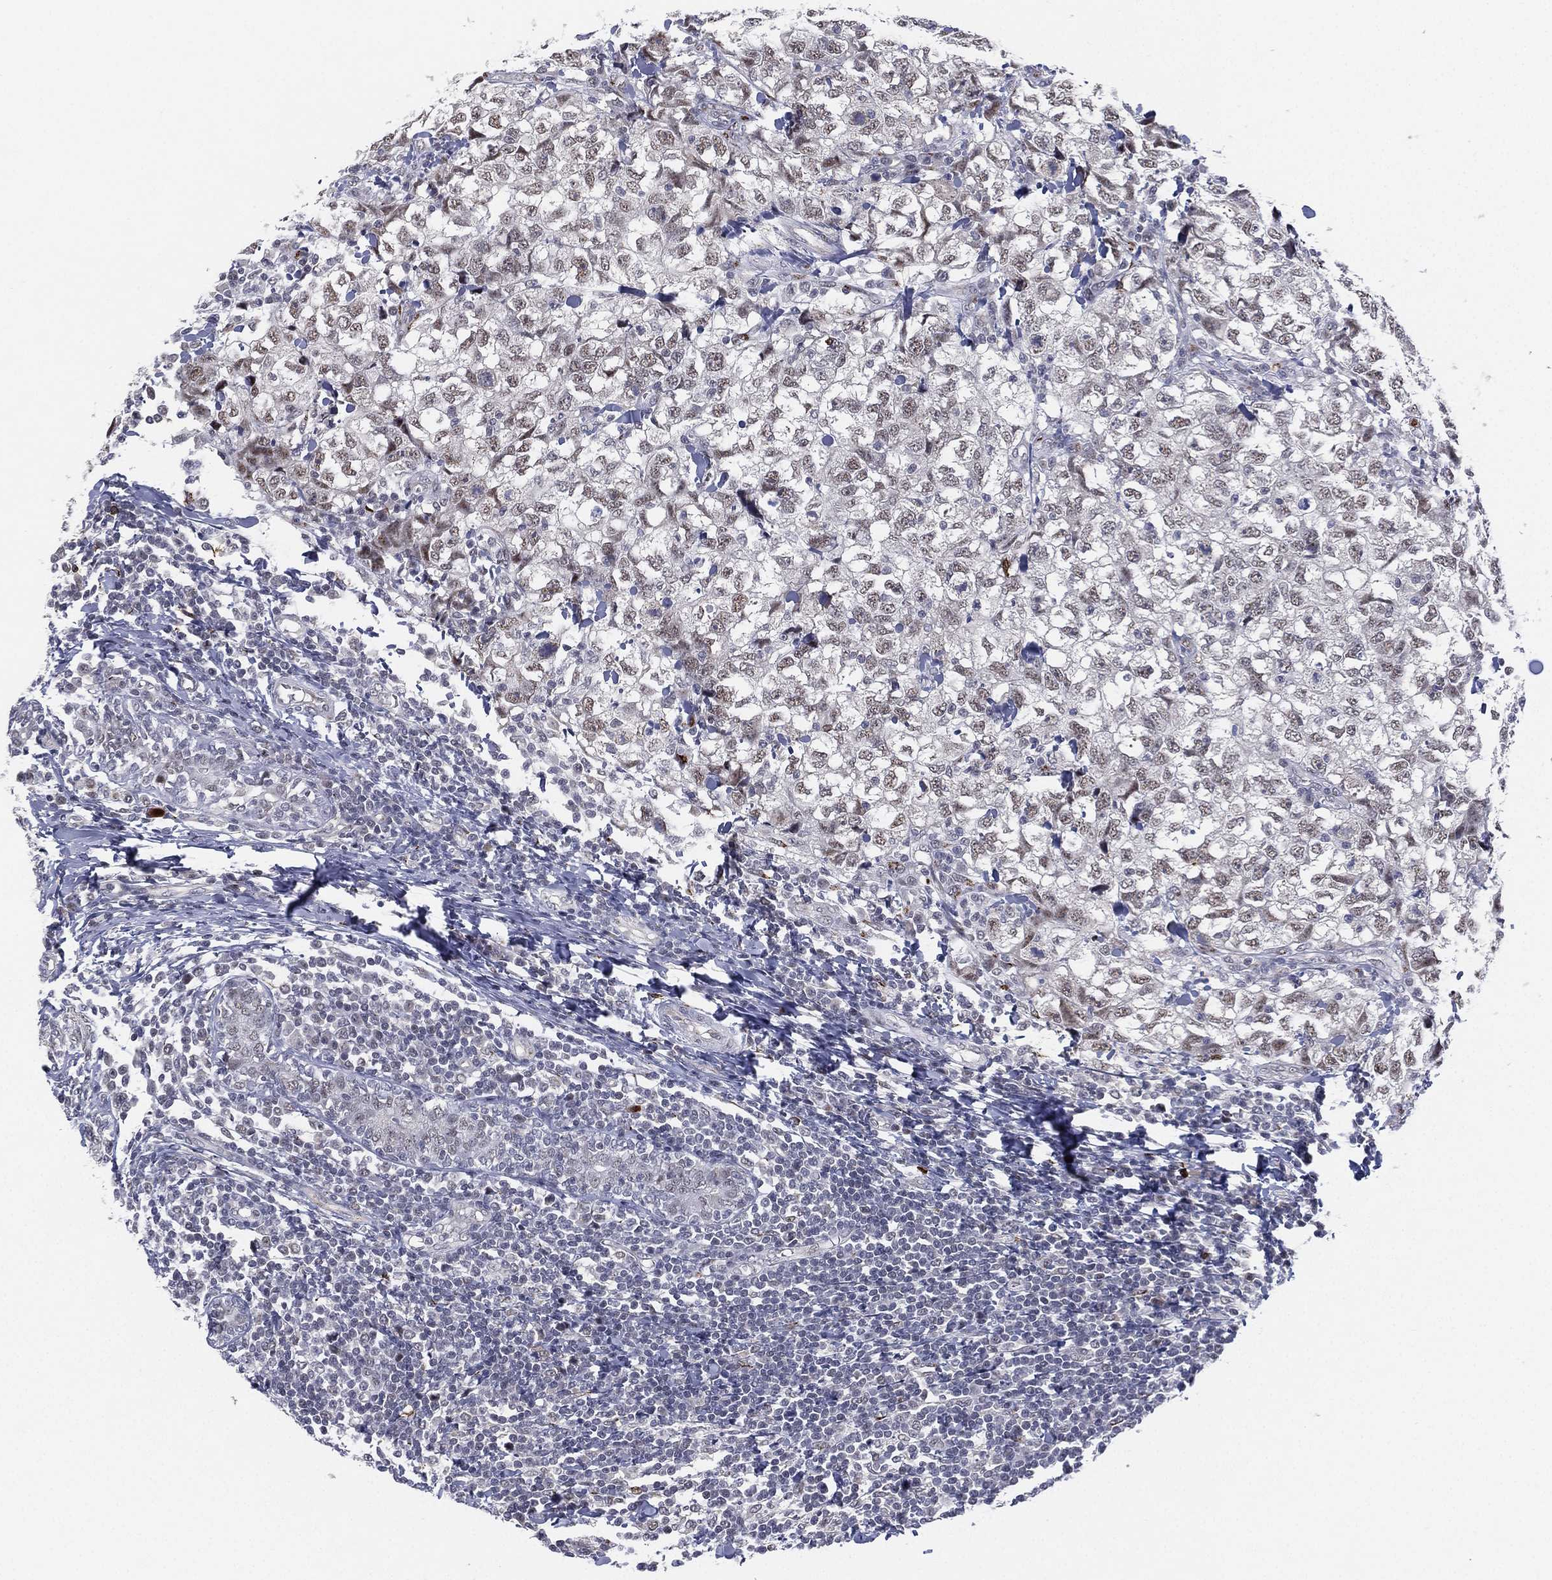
{"staining": {"intensity": "weak", "quantity": "<25%", "location": "nuclear"}, "tissue": "breast cancer", "cell_type": "Tumor cells", "image_type": "cancer", "snomed": [{"axis": "morphology", "description": "Duct carcinoma"}, {"axis": "topography", "description": "Breast"}], "caption": "Immunohistochemistry (IHC) image of neoplastic tissue: breast cancer stained with DAB (3,3'-diaminobenzidine) exhibits no significant protein positivity in tumor cells.", "gene": "CD177", "patient": {"sex": "female", "age": 30}}